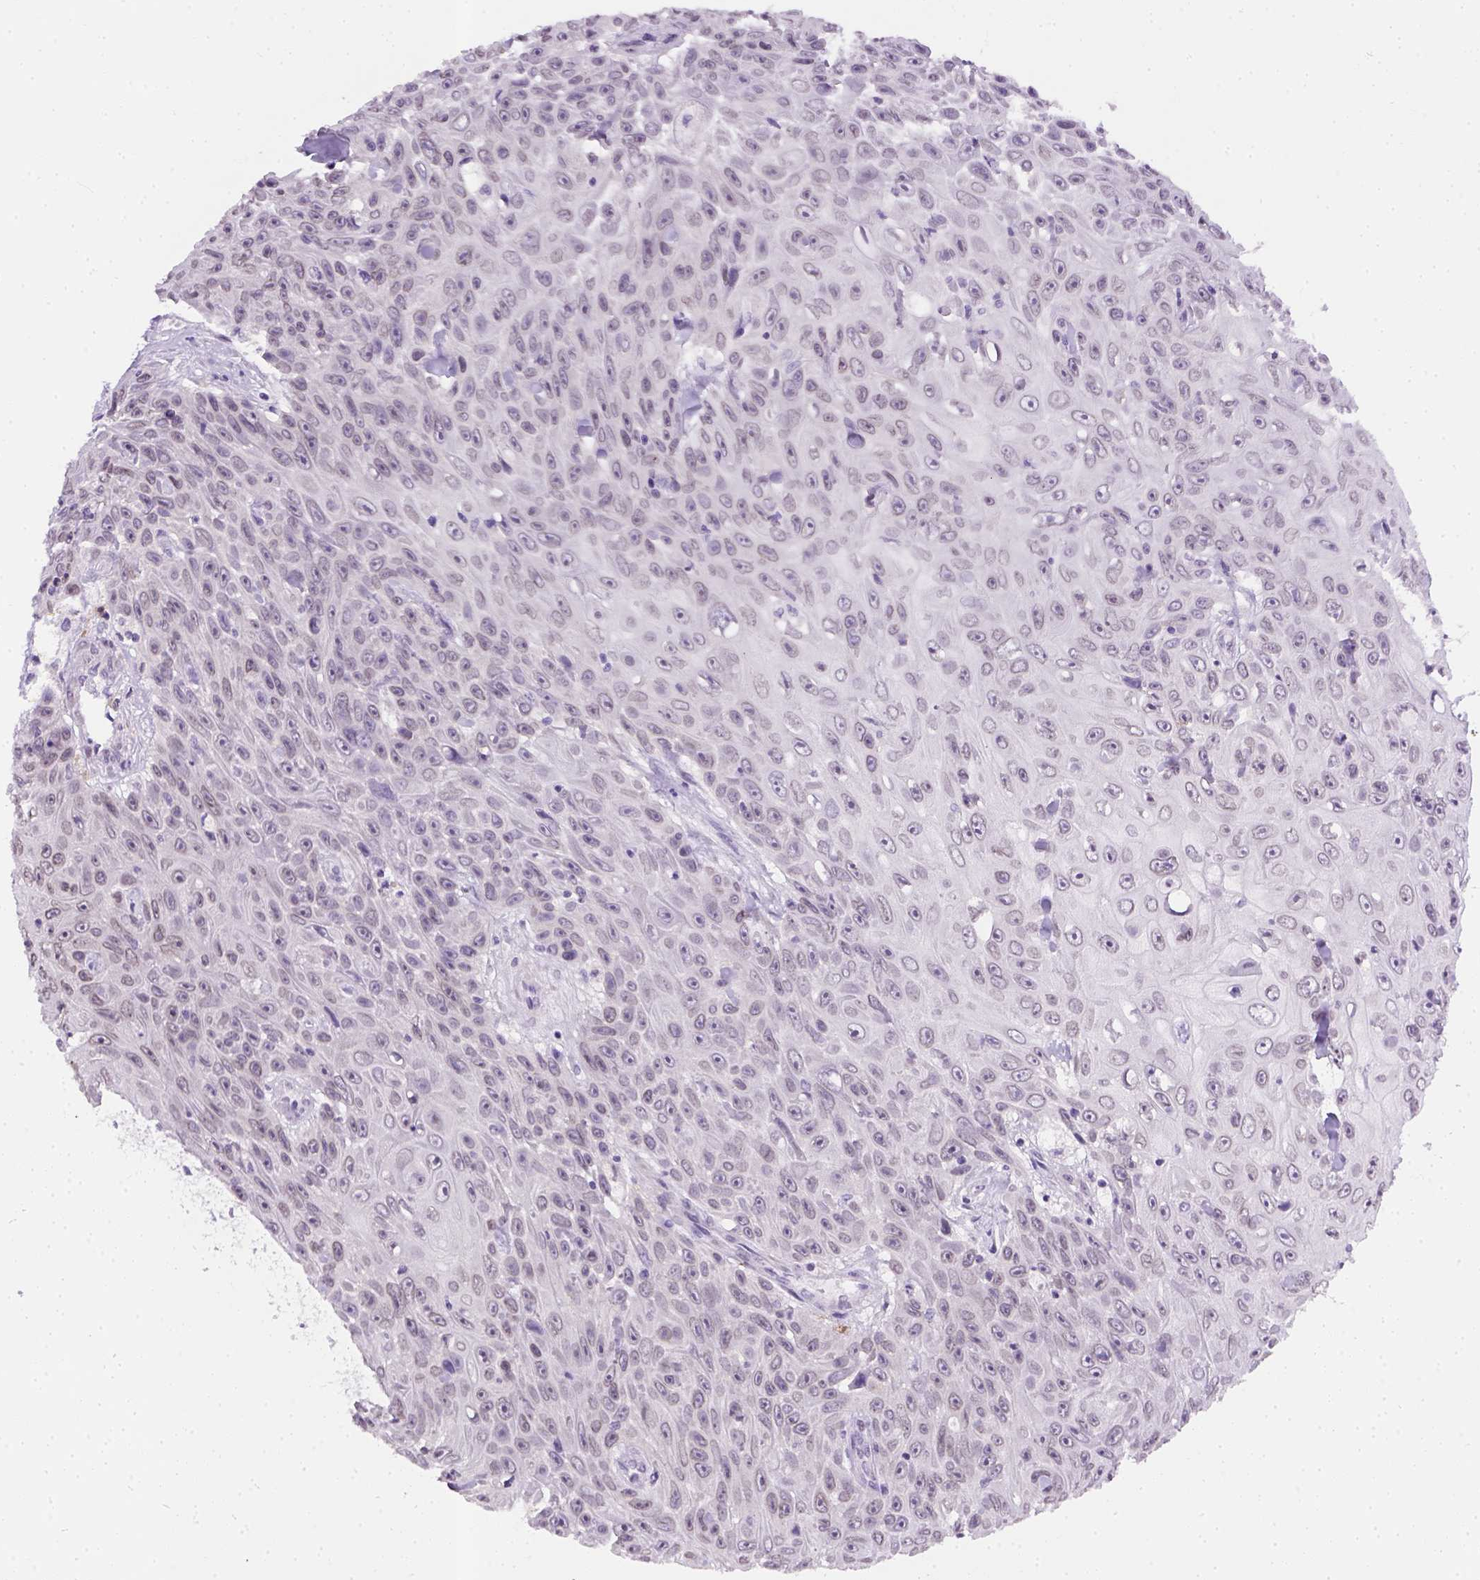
{"staining": {"intensity": "negative", "quantity": "none", "location": "none"}, "tissue": "skin cancer", "cell_type": "Tumor cells", "image_type": "cancer", "snomed": [{"axis": "morphology", "description": "Squamous cell carcinoma, NOS"}, {"axis": "topography", "description": "Skin"}], "caption": "Immunohistochemistry (IHC) photomicrograph of neoplastic tissue: skin cancer stained with DAB exhibits no significant protein expression in tumor cells. (DAB immunohistochemistry visualized using brightfield microscopy, high magnification).", "gene": "FAM184B", "patient": {"sex": "male", "age": 82}}